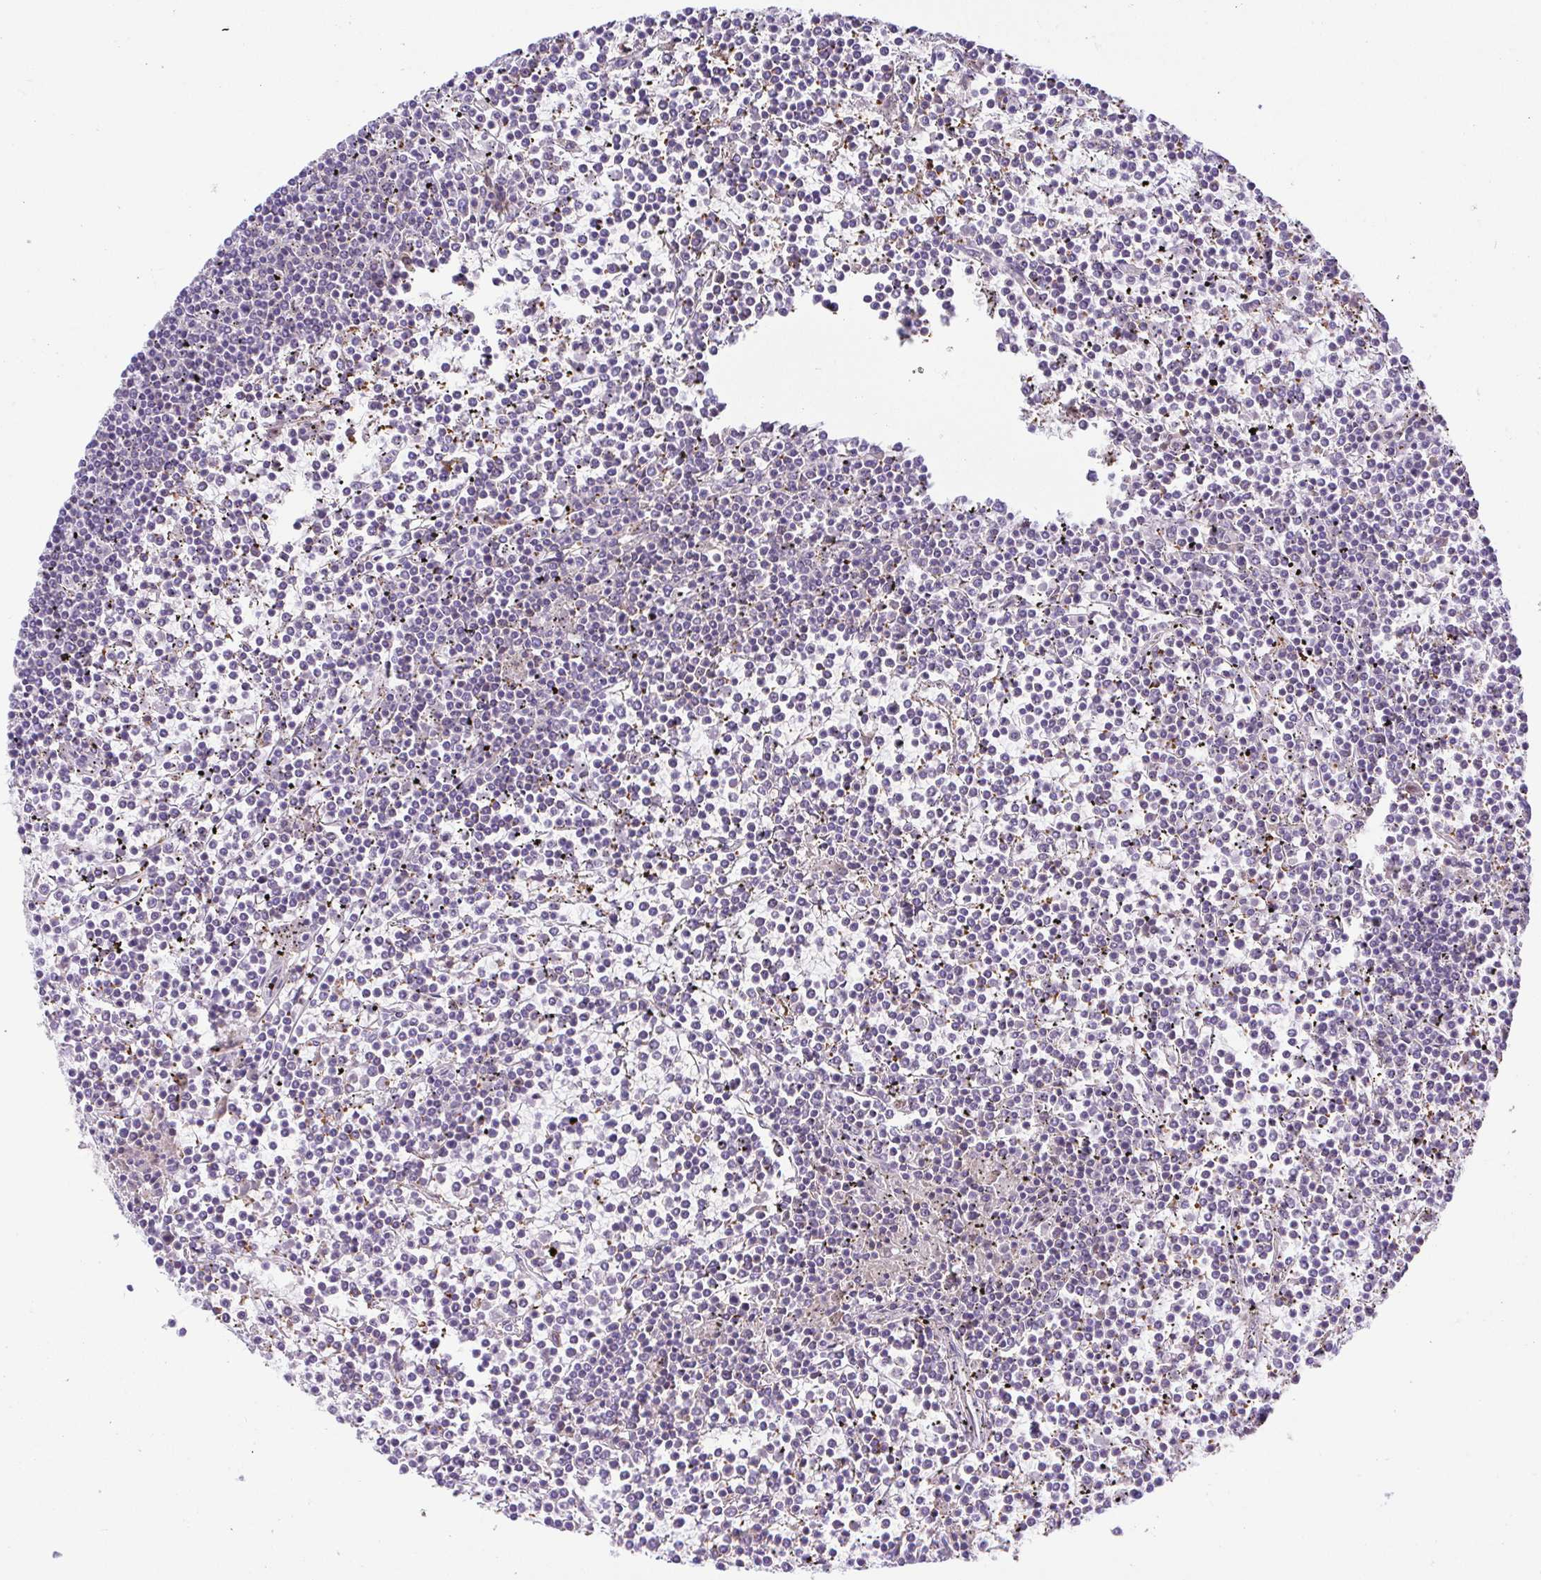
{"staining": {"intensity": "negative", "quantity": "none", "location": "none"}, "tissue": "lymphoma", "cell_type": "Tumor cells", "image_type": "cancer", "snomed": [{"axis": "morphology", "description": "Malignant lymphoma, non-Hodgkin's type, Low grade"}, {"axis": "topography", "description": "Spleen"}], "caption": "Immunohistochemistry histopathology image of neoplastic tissue: human lymphoma stained with DAB (3,3'-diaminobenzidine) exhibits no significant protein staining in tumor cells. (Brightfield microscopy of DAB (3,3'-diaminobenzidine) immunohistochemistry (IHC) at high magnification).", "gene": "PRR14L", "patient": {"sex": "female", "age": 19}}